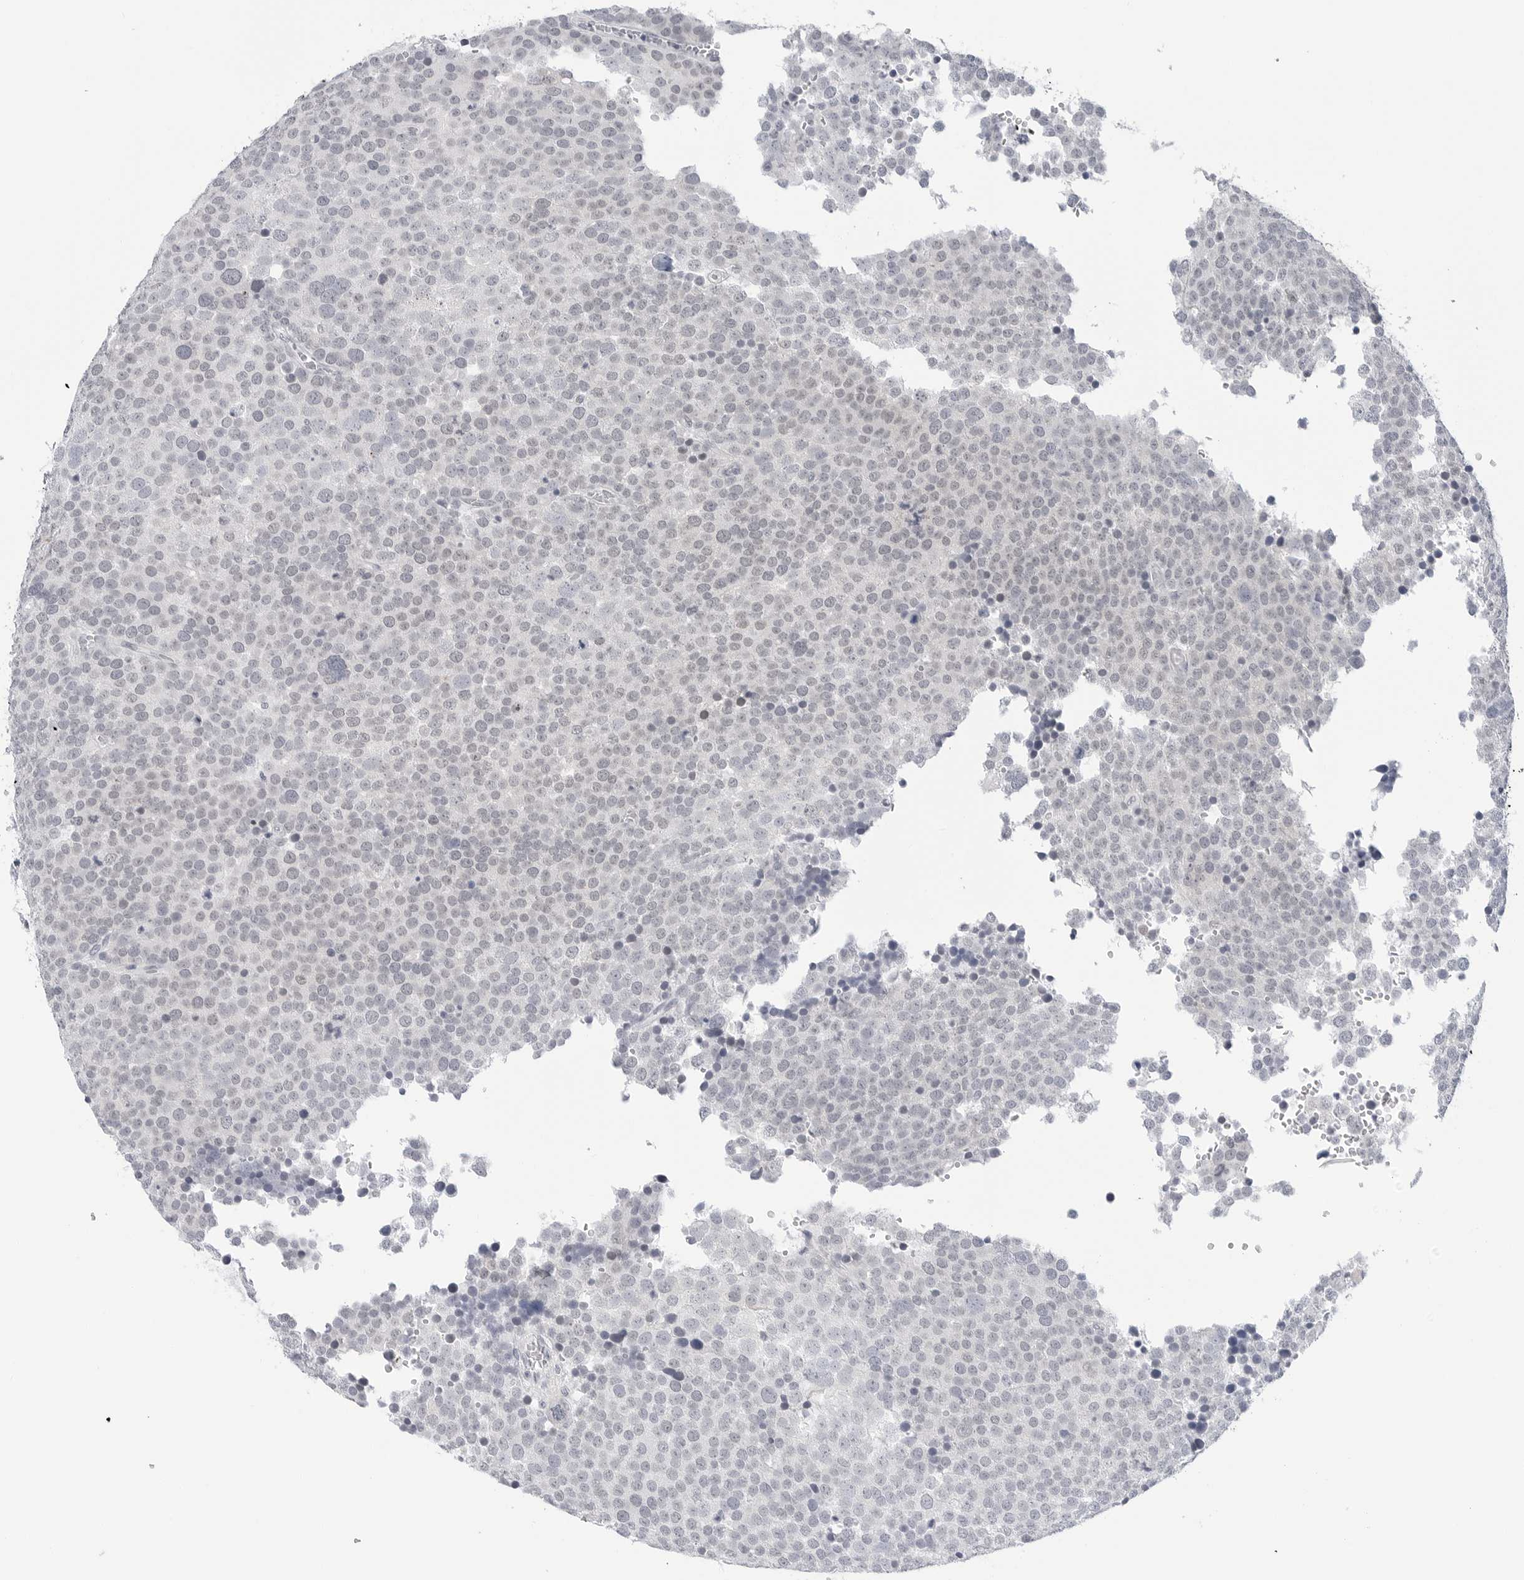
{"staining": {"intensity": "negative", "quantity": "none", "location": "none"}, "tissue": "testis cancer", "cell_type": "Tumor cells", "image_type": "cancer", "snomed": [{"axis": "morphology", "description": "Seminoma, NOS"}, {"axis": "topography", "description": "Testis"}], "caption": "IHC of seminoma (testis) reveals no staining in tumor cells.", "gene": "HSPB7", "patient": {"sex": "male", "age": 71}}